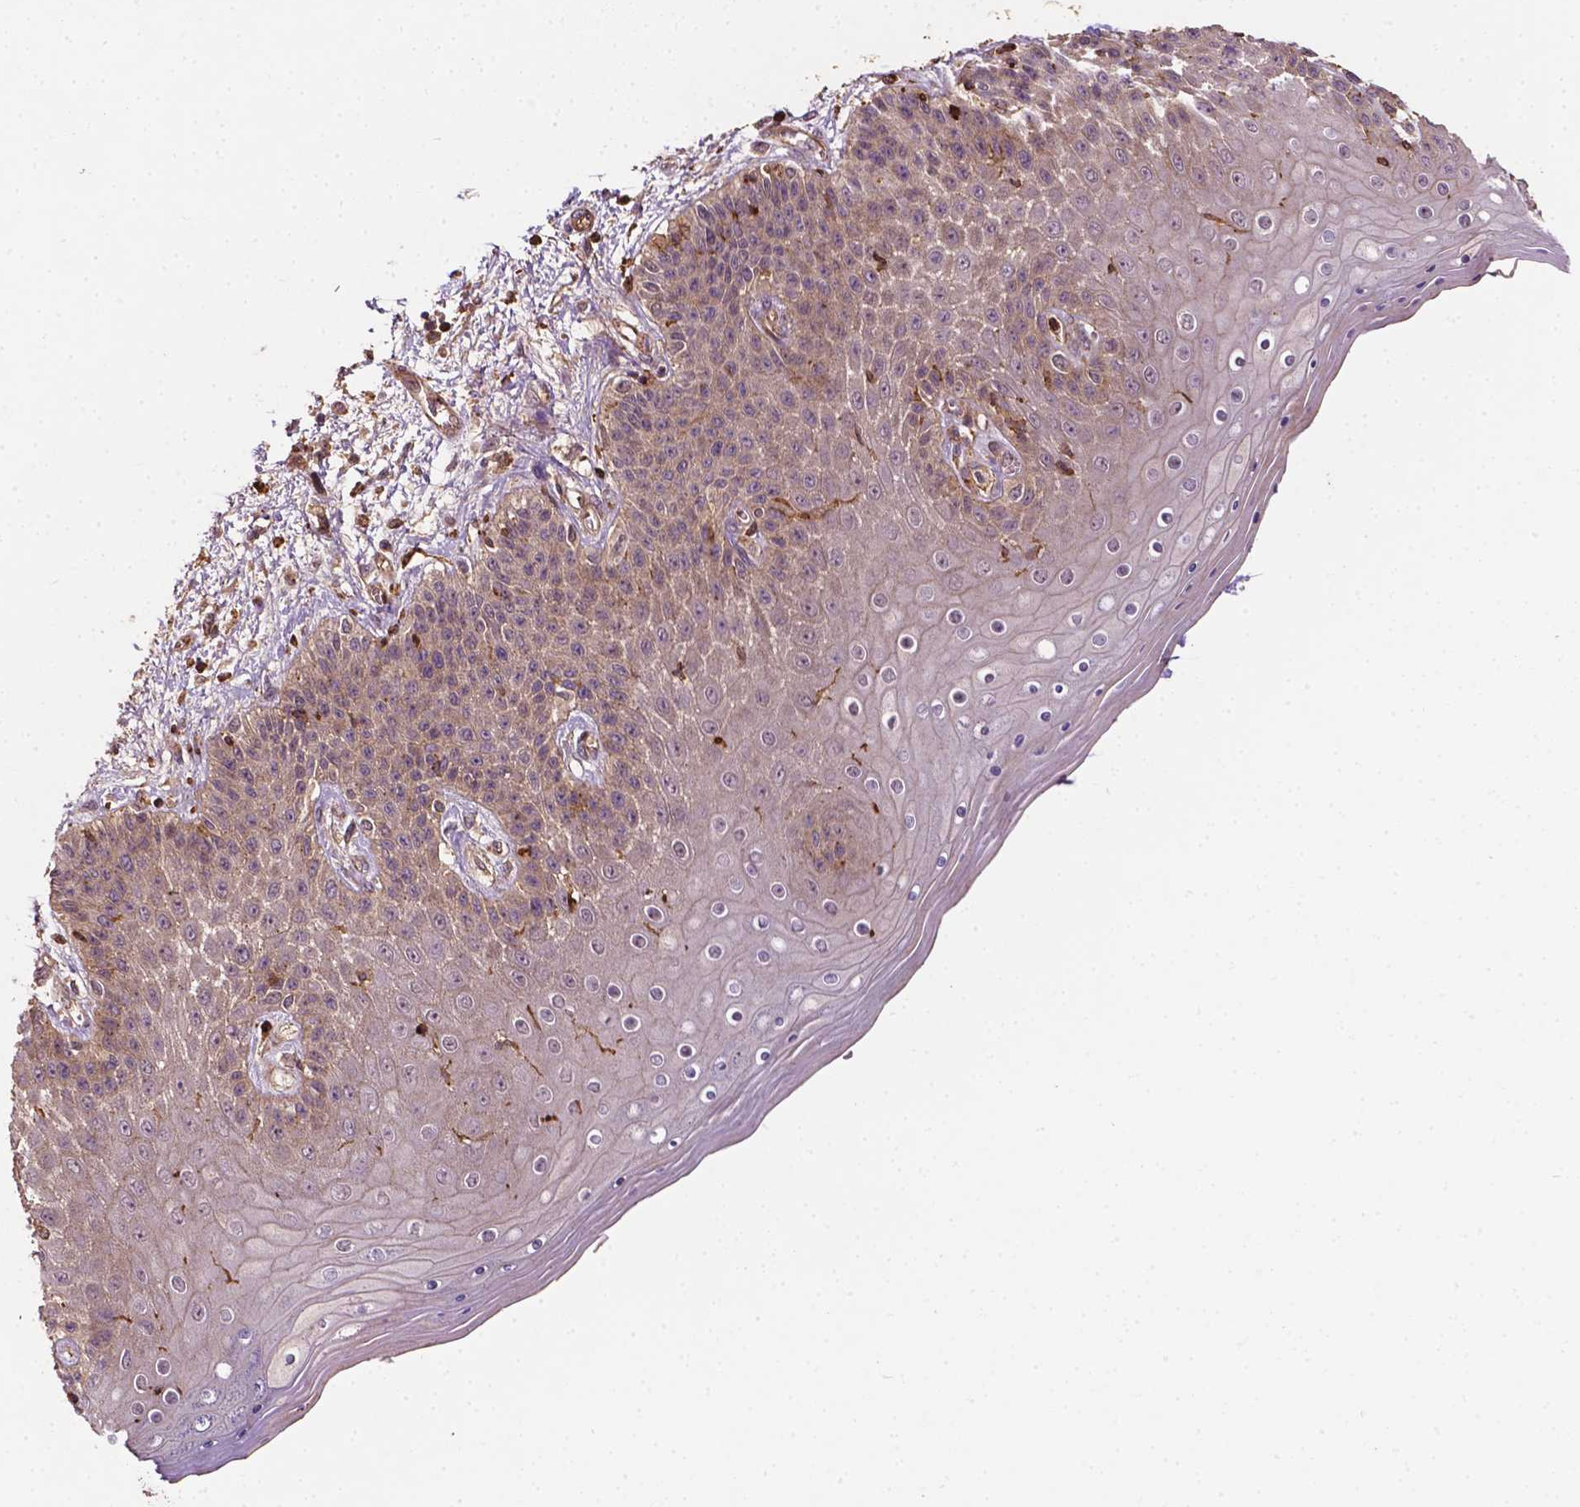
{"staining": {"intensity": "weak", "quantity": ">75%", "location": "cytoplasmic/membranous"}, "tissue": "skin", "cell_type": "Epidermal cells", "image_type": "normal", "snomed": [{"axis": "morphology", "description": "Normal tissue, NOS"}, {"axis": "topography", "description": "Anal"}], "caption": "Immunohistochemistry (IHC) of benign skin reveals low levels of weak cytoplasmic/membranous expression in approximately >75% of epidermal cells. (brown staining indicates protein expression, while blue staining denotes nuclei).", "gene": "ZMYND19", "patient": {"sex": "female", "age": 46}}